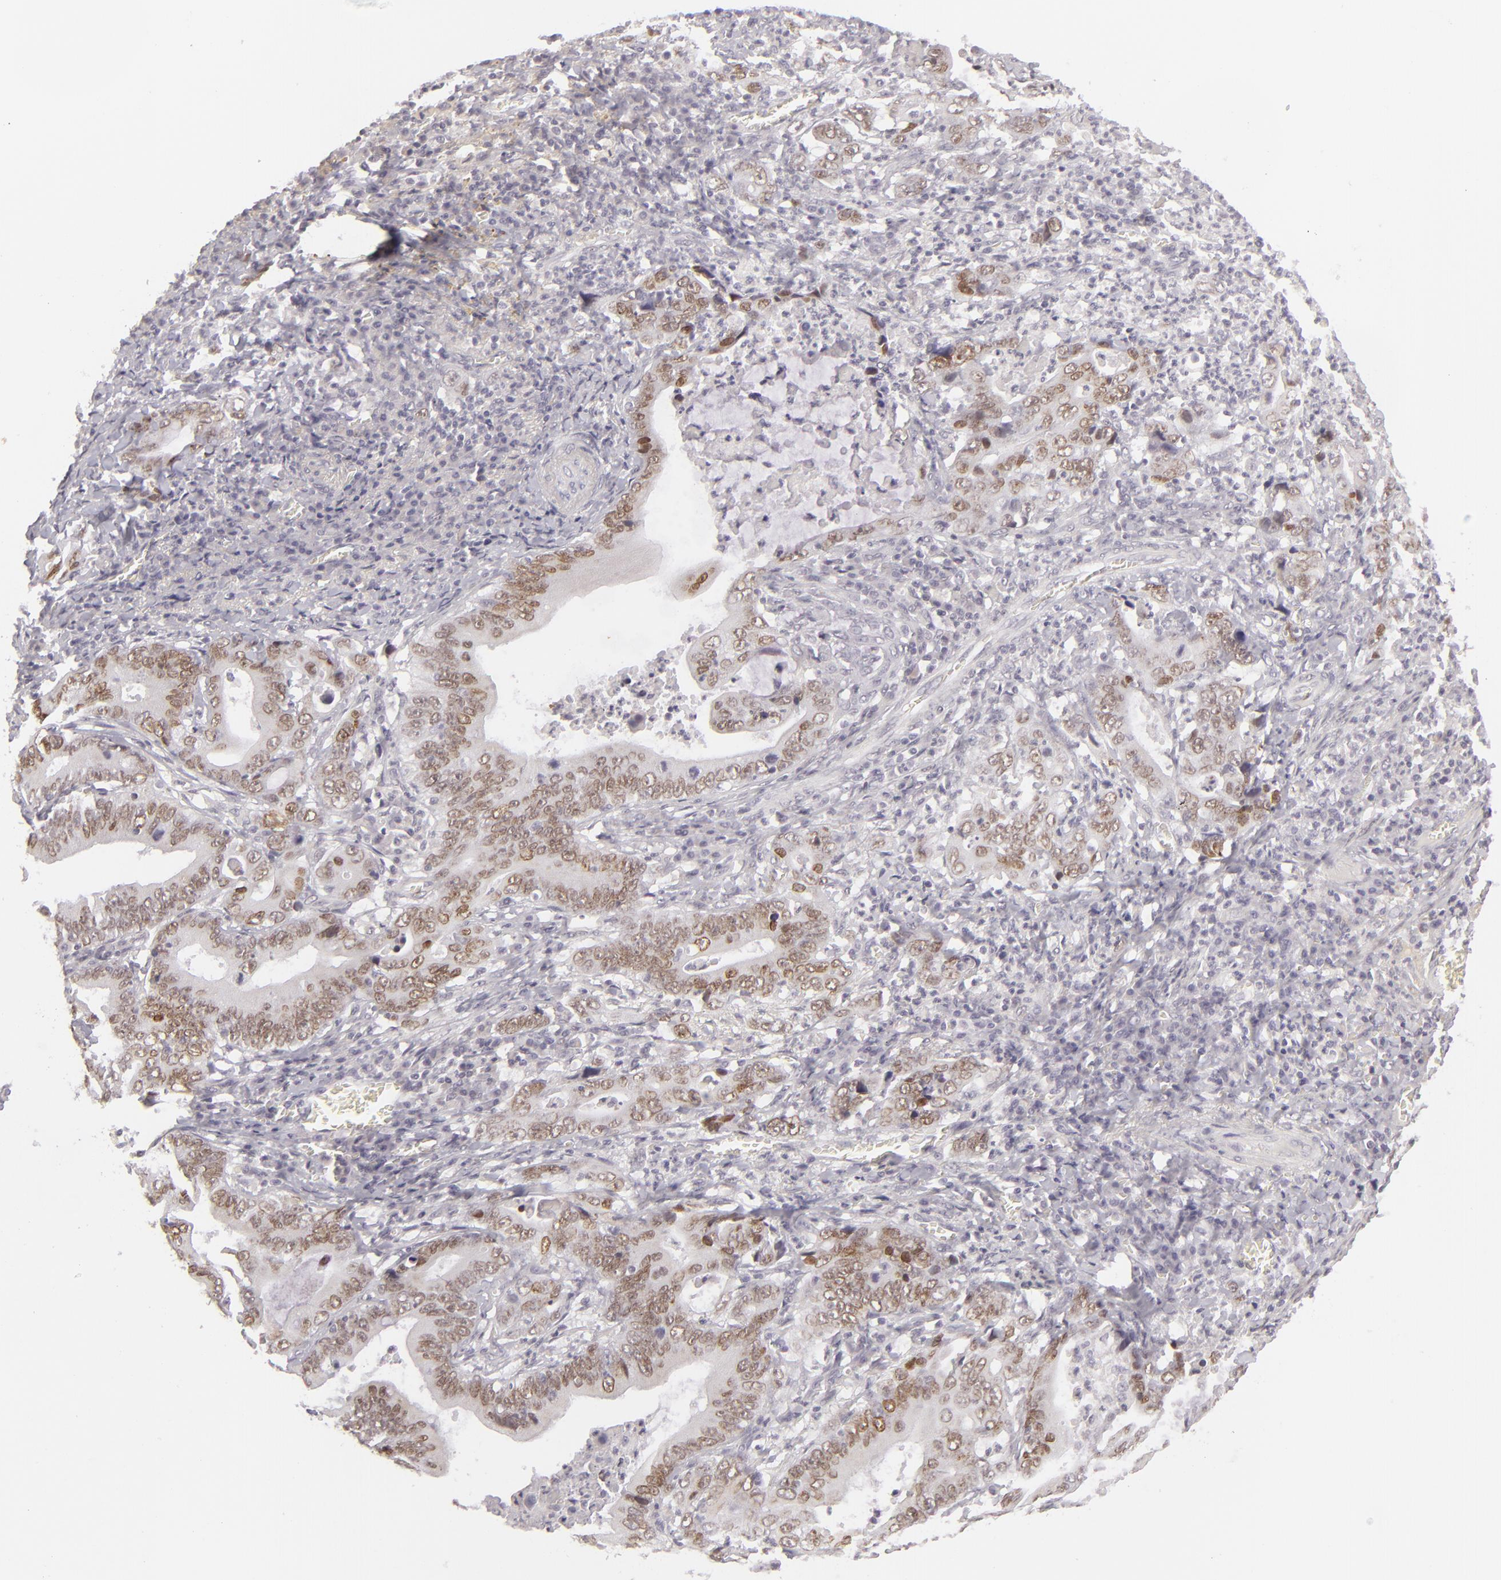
{"staining": {"intensity": "weak", "quantity": "<25%", "location": "none"}, "tissue": "stomach cancer", "cell_type": "Tumor cells", "image_type": "cancer", "snomed": [{"axis": "morphology", "description": "Adenocarcinoma, NOS"}, {"axis": "topography", "description": "Stomach, upper"}], "caption": "DAB (3,3'-diaminobenzidine) immunohistochemical staining of stomach adenocarcinoma exhibits no significant positivity in tumor cells.", "gene": "SIX1", "patient": {"sex": "male", "age": 63}}